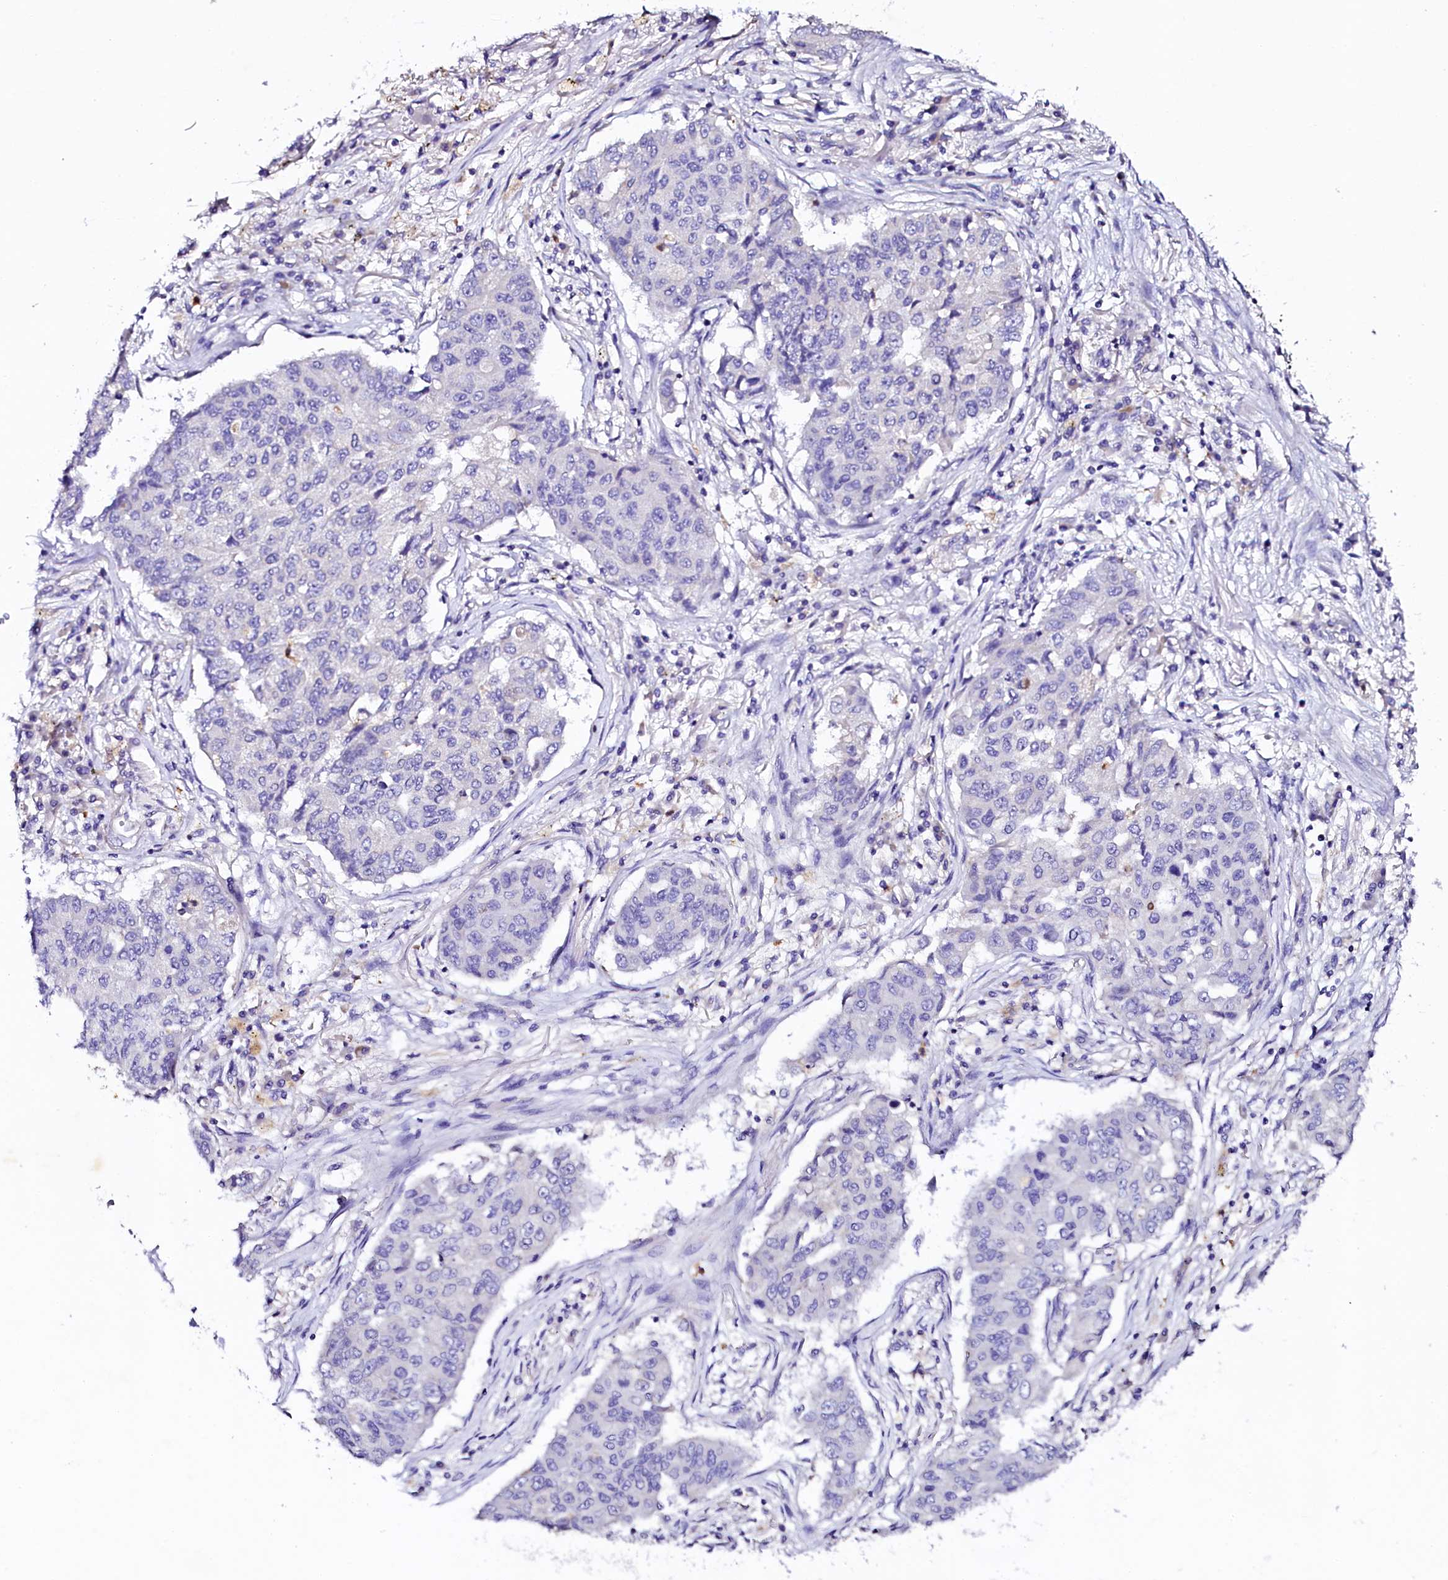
{"staining": {"intensity": "negative", "quantity": "none", "location": "none"}, "tissue": "lung cancer", "cell_type": "Tumor cells", "image_type": "cancer", "snomed": [{"axis": "morphology", "description": "Squamous cell carcinoma, NOS"}, {"axis": "topography", "description": "Lung"}], "caption": "High magnification brightfield microscopy of lung cancer stained with DAB (brown) and counterstained with hematoxylin (blue): tumor cells show no significant expression.", "gene": "NAA16", "patient": {"sex": "male", "age": 74}}